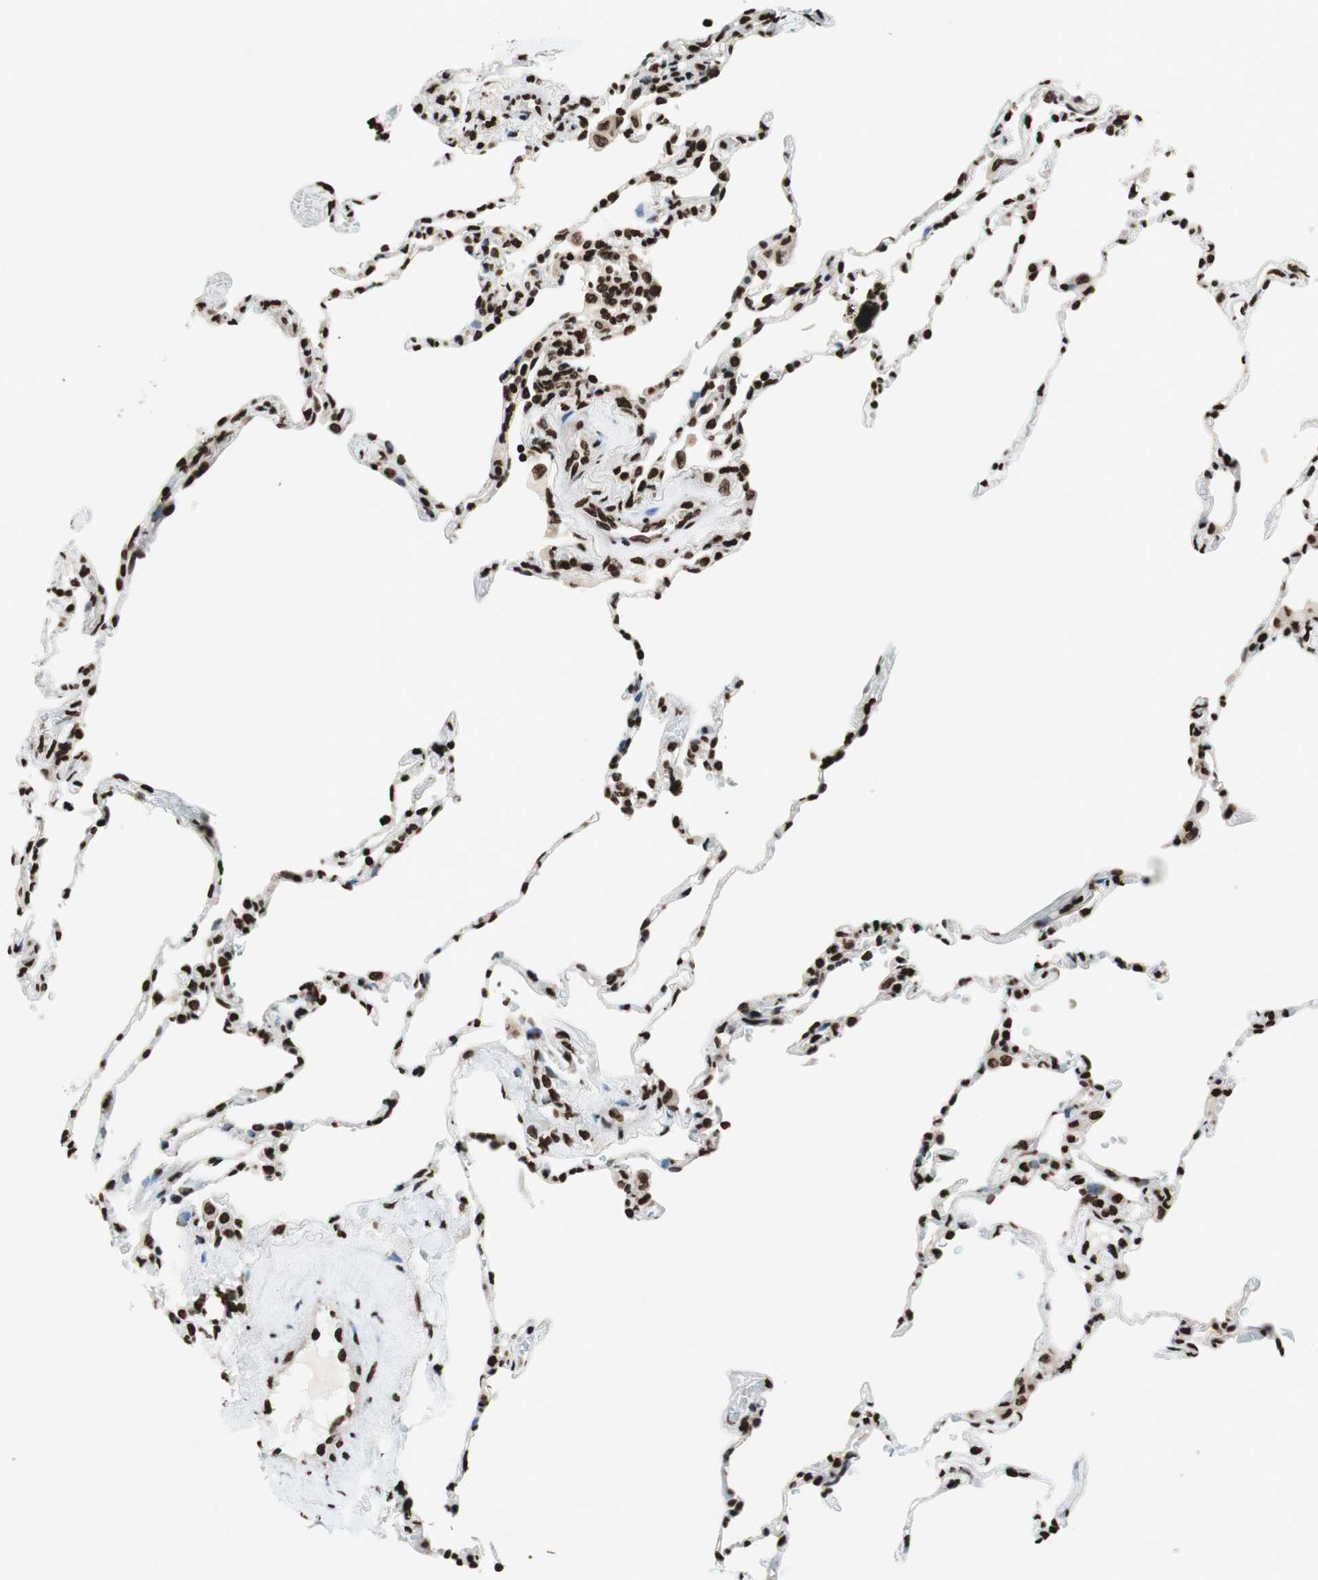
{"staining": {"intensity": "strong", "quantity": ">75%", "location": "nuclear"}, "tissue": "lung", "cell_type": "Alveolar cells", "image_type": "normal", "snomed": [{"axis": "morphology", "description": "Normal tissue, NOS"}, {"axis": "topography", "description": "Lung"}], "caption": "Alveolar cells reveal strong nuclear staining in about >75% of cells in normal lung.", "gene": "NCOA3", "patient": {"sex": "male", "age": 59}}